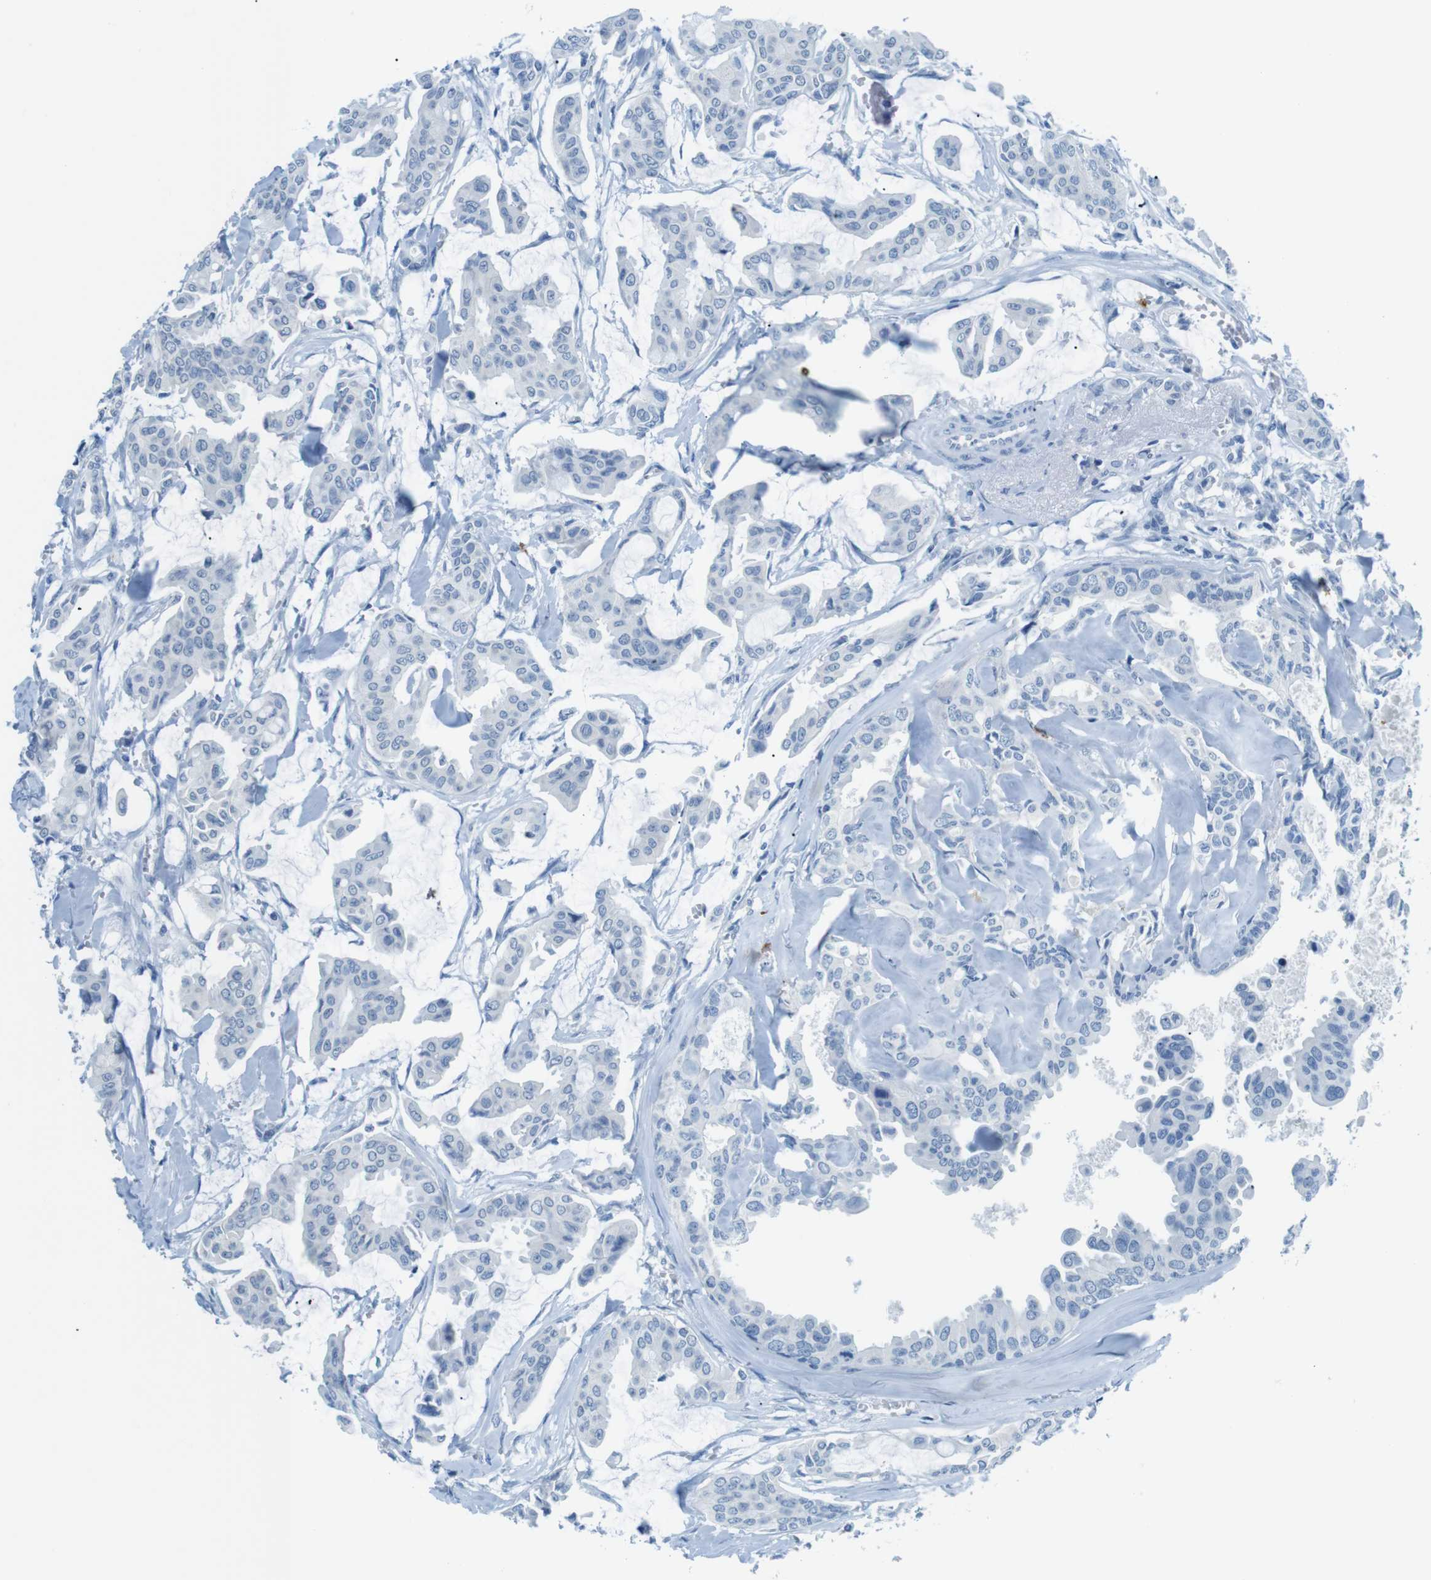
{"staining": {"intensity": "negative", "quantity": "none", "location": "none"}, "tissue": "head and neck cancer", "cell_type": "Tumor cells", "image_type": "cancer", "snomed": [{"axis": "morphology", "description": "Adenocarcinoma, NOS"}, {"axis": "topography", "description": "Salivary gland"}, {"axis": "topography", "description": "Head-Neck"}], "caption": "The histopathology image displays no significant expression in tumor cells of head and neck cancer (adenocarcinoma).", "gene": "MCEMP1", "patient": {"sex": "female", "age": 59}}